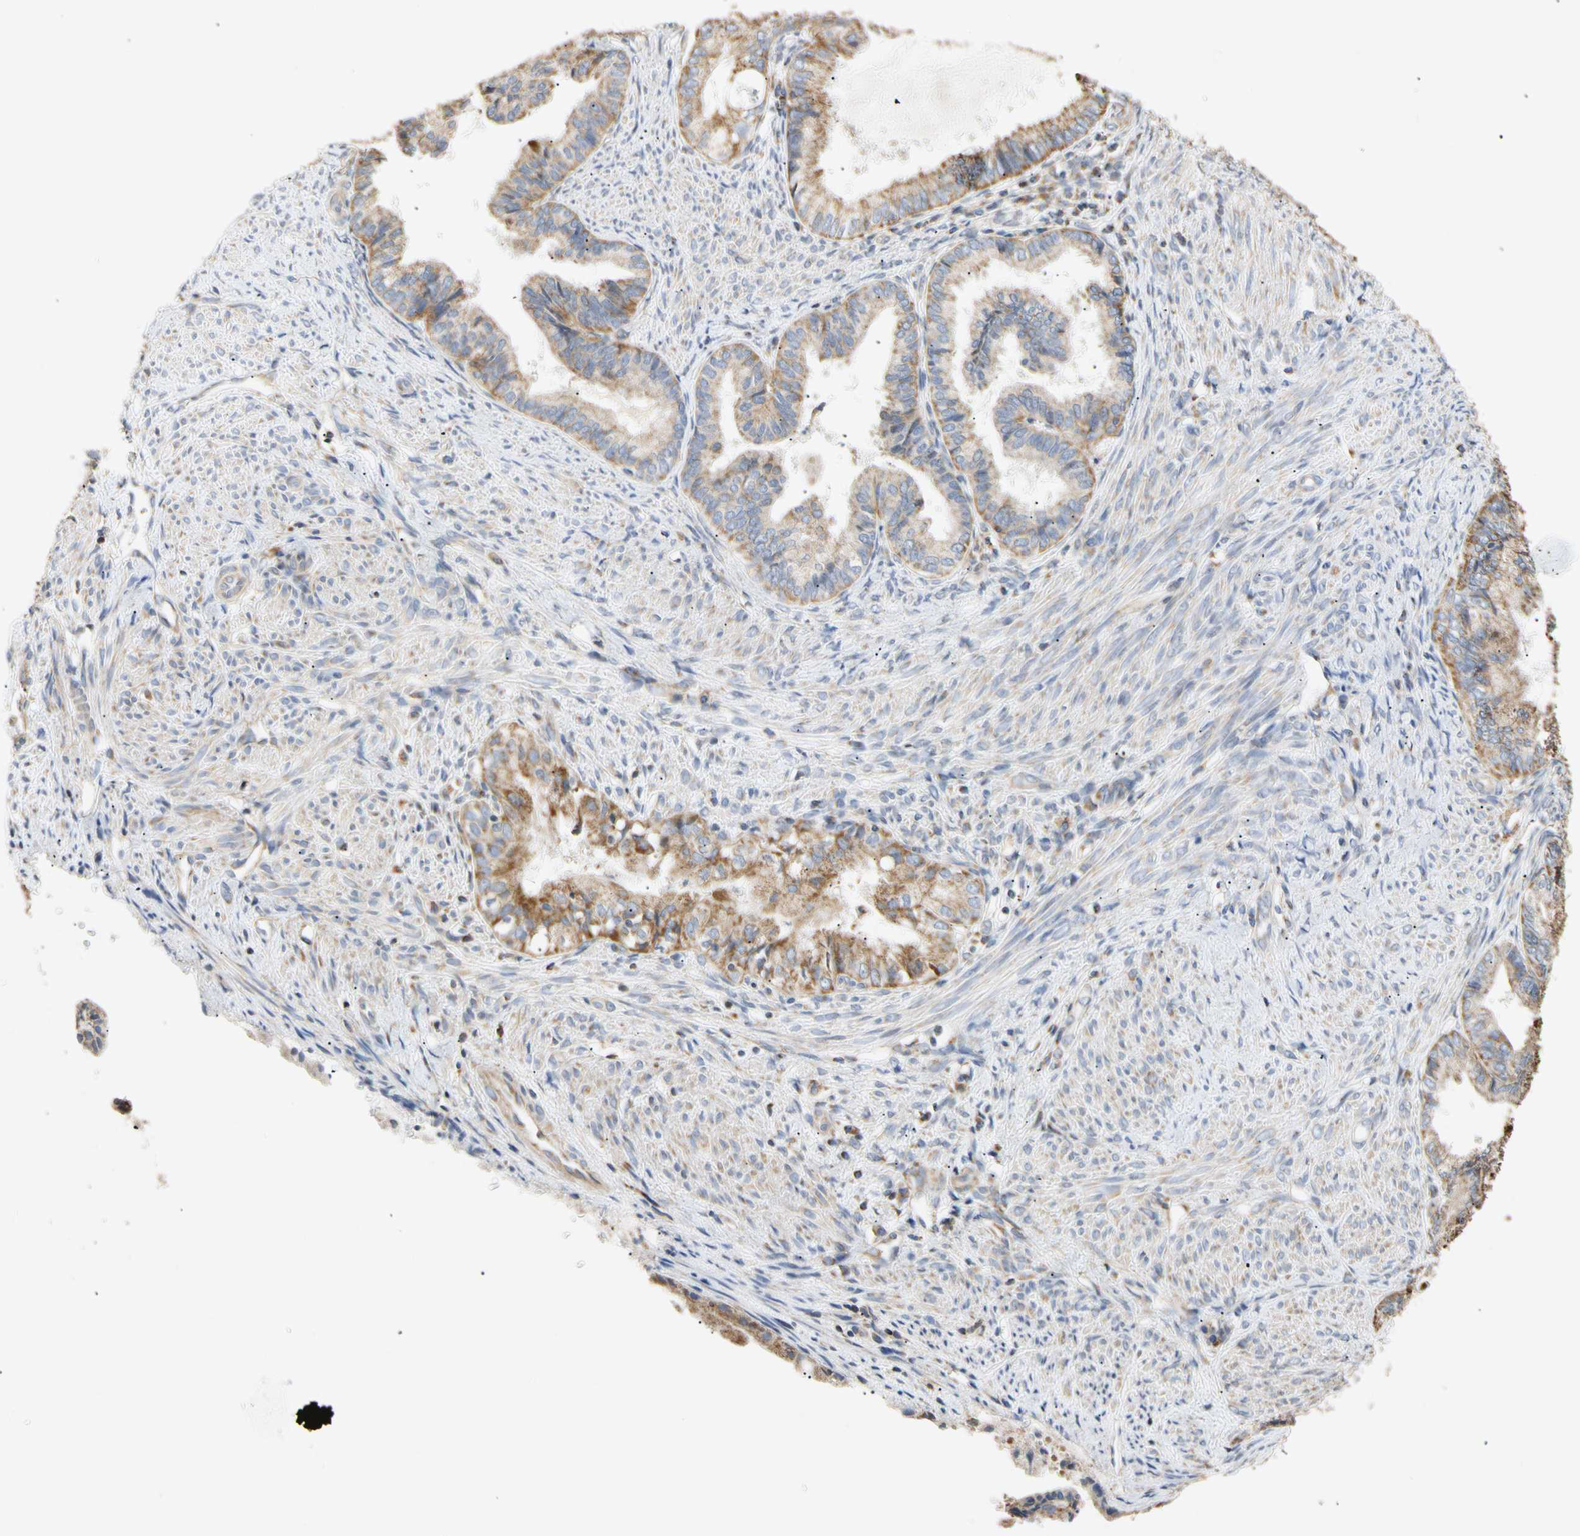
{"staining": {"intensity": "moderate", "quantity": ">75%", "location": "cytoplasmic/membranous"}, "tissue": "endometrial cancer", "cell_type": "Tumor cells", "image_type": "cancer", "snomed": [{"axis": "morphology", "description": "Adenocarcinoma, NOS"}, {"axis": "topography", "description": "Endometrium"}], "caption": "The image exhibits staining of adenocarcinoma (endometrial), revealing moderate cytoplasmic/membranous protein staining (brown color) within tumor cells. (brown staining indicates protein expression, while blue staining denotes nuclei).", "gene": "PLGRKT", "patient": {"sex": "female", "age": 86}}